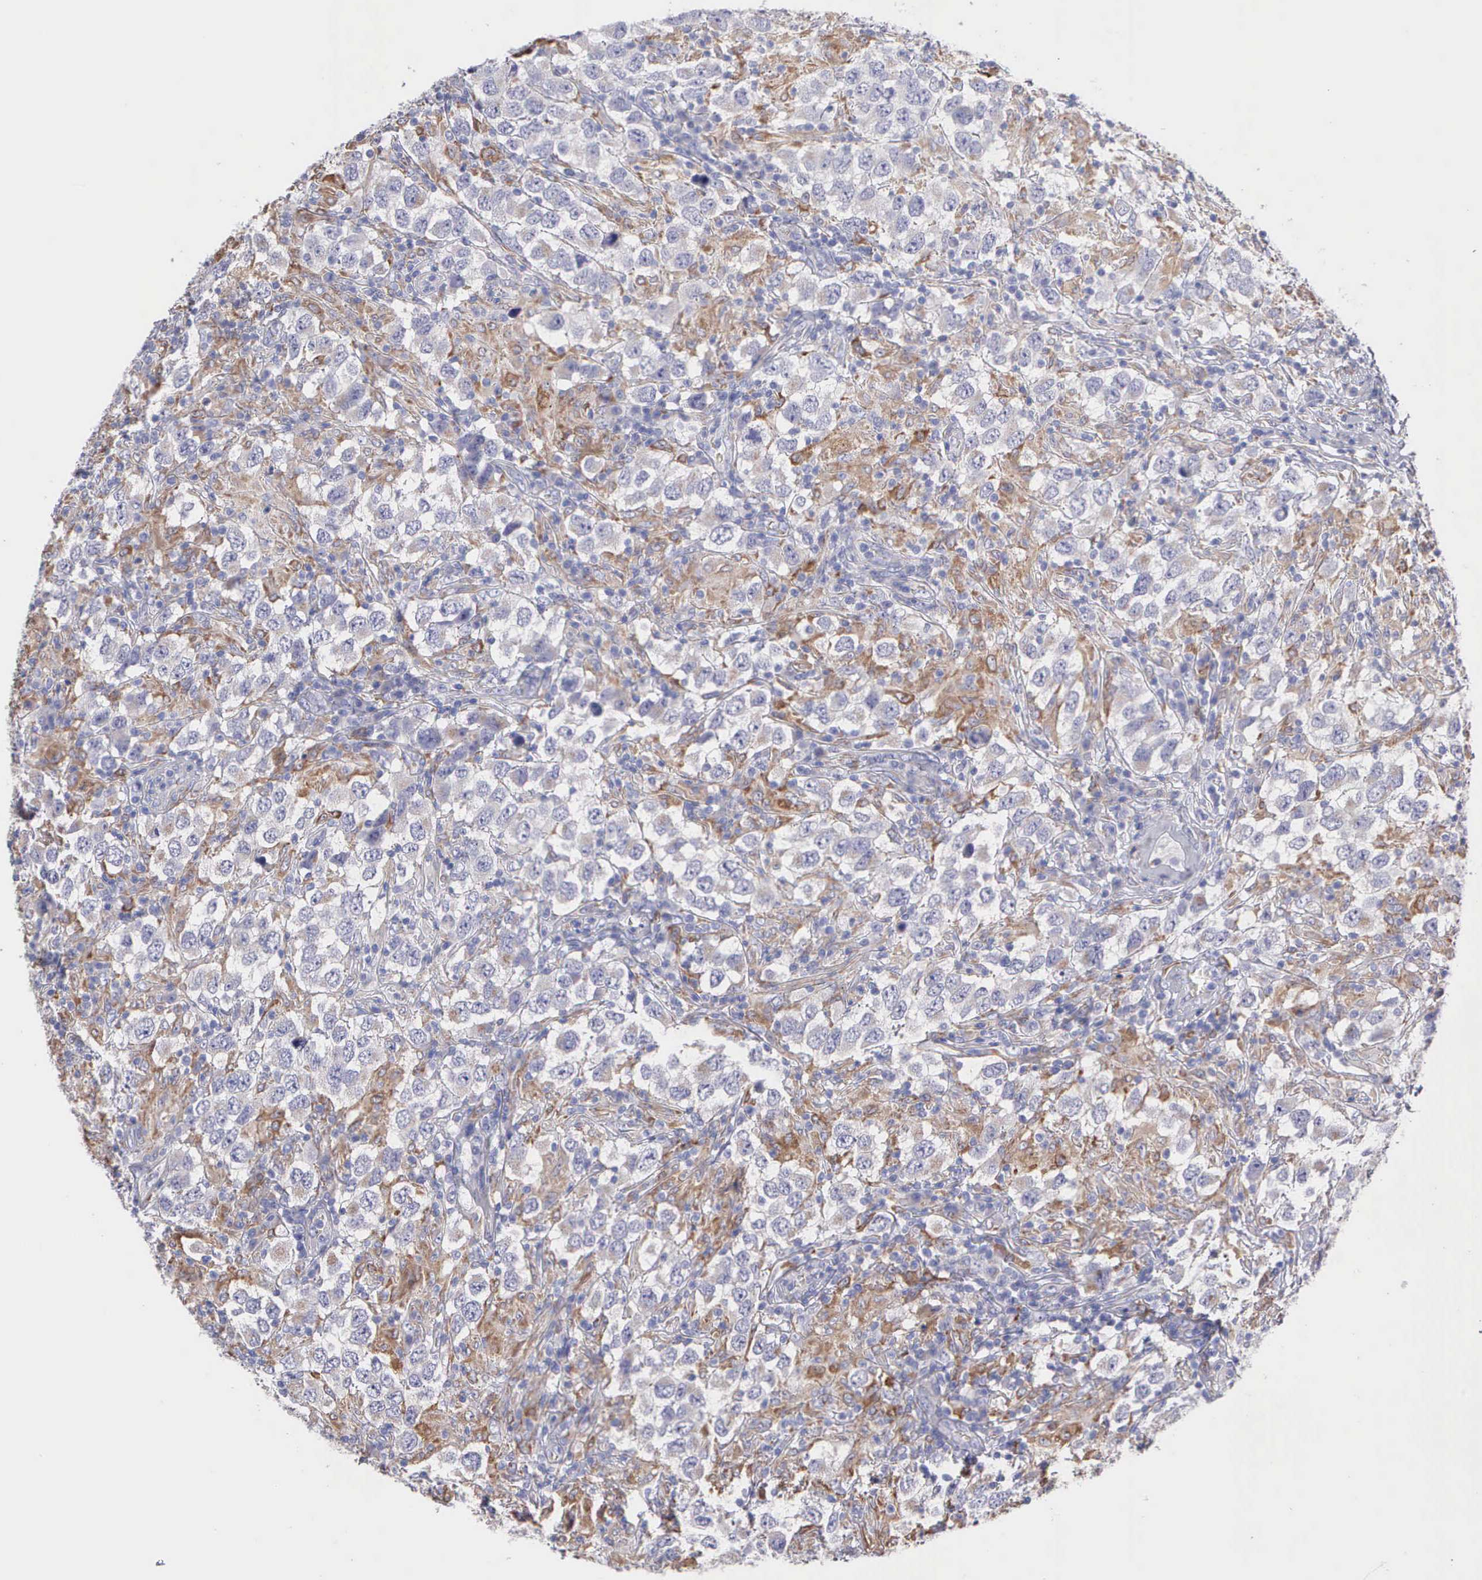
{"staining": {"intensity": "negative", "quantity": "none", "location": "none"}, "tissue": "testis cancer", "cell_type": "Tumor cells", "image_type": "cancer", "snomed": [{"axis": "morphology", "description": "Carcinoma, Embryonal, NOS"}, {"axis": "topography", "description": "Testis"}], "caption": "IHC of testis cancer reveals no staining in tumor cells.", "gene": "TYRP1", "patient": {"sex": "male", "age": 21}}